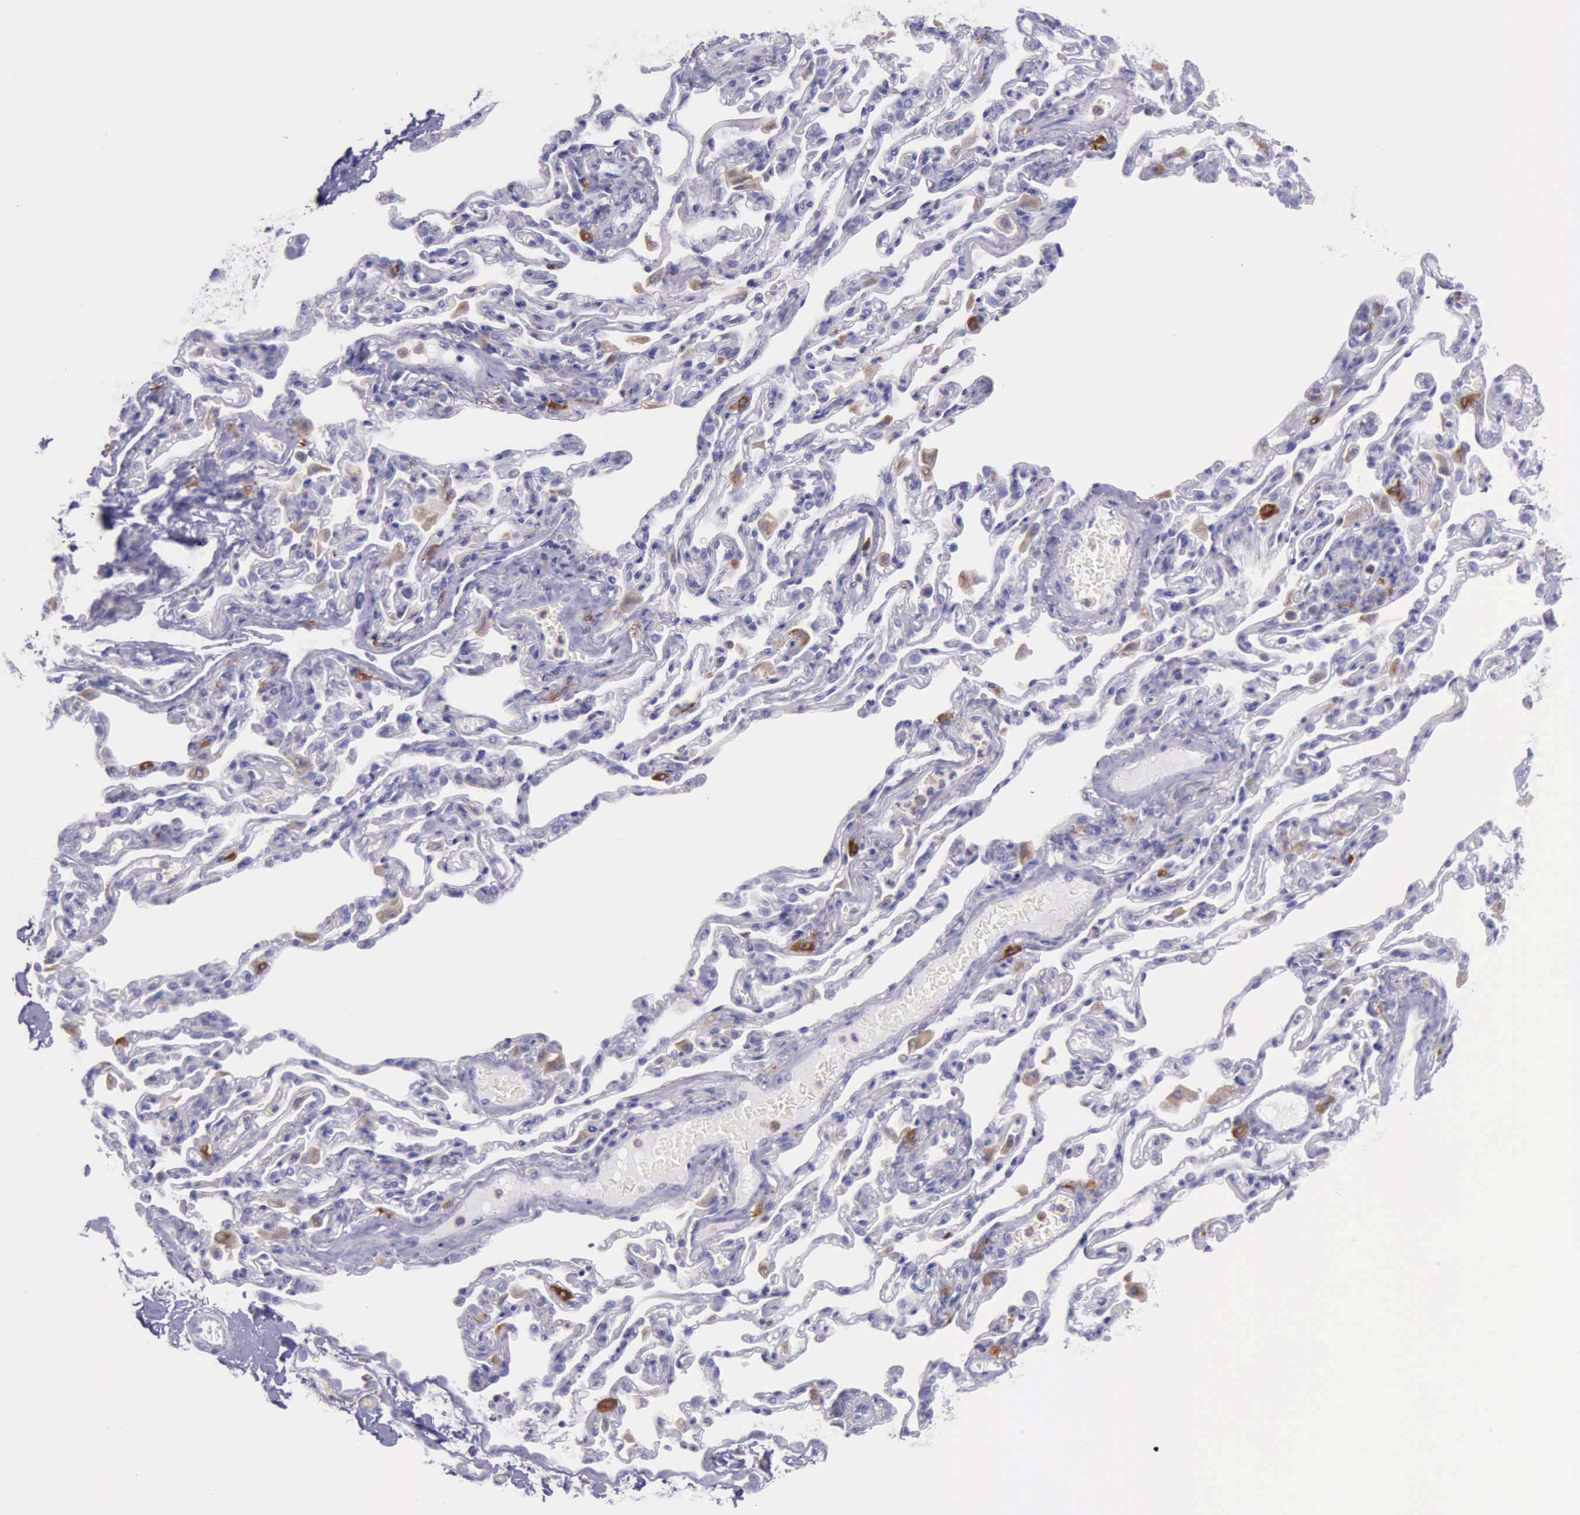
{"staining": {"intensity": "negative", "quantity": "none", "location": "none"}, "tissue": "bronchus", "cell_type": "Respiratory epithelial cells", "image_type": "normal", "snomed": [{"axis": "morphology", "description": "Normal tissue, NOS"}, {"axis": "topography", "description": "Cartilage tissue"}, {"axis": "topography", "description": "Bronchus"}, {"axis": "topography", "description": "Lung"}], "caption": "Immunohistochemistry of benign human bronchus displays no positivity in respiratory epithelial cells. The staining was performed using DAB to visualize the protein expression in brown, while the nuclei were stained in blue with hematoxylin (Magnification: 20x).", "gene": "BTK", "patient": {"sex": "male", "age": 64}}